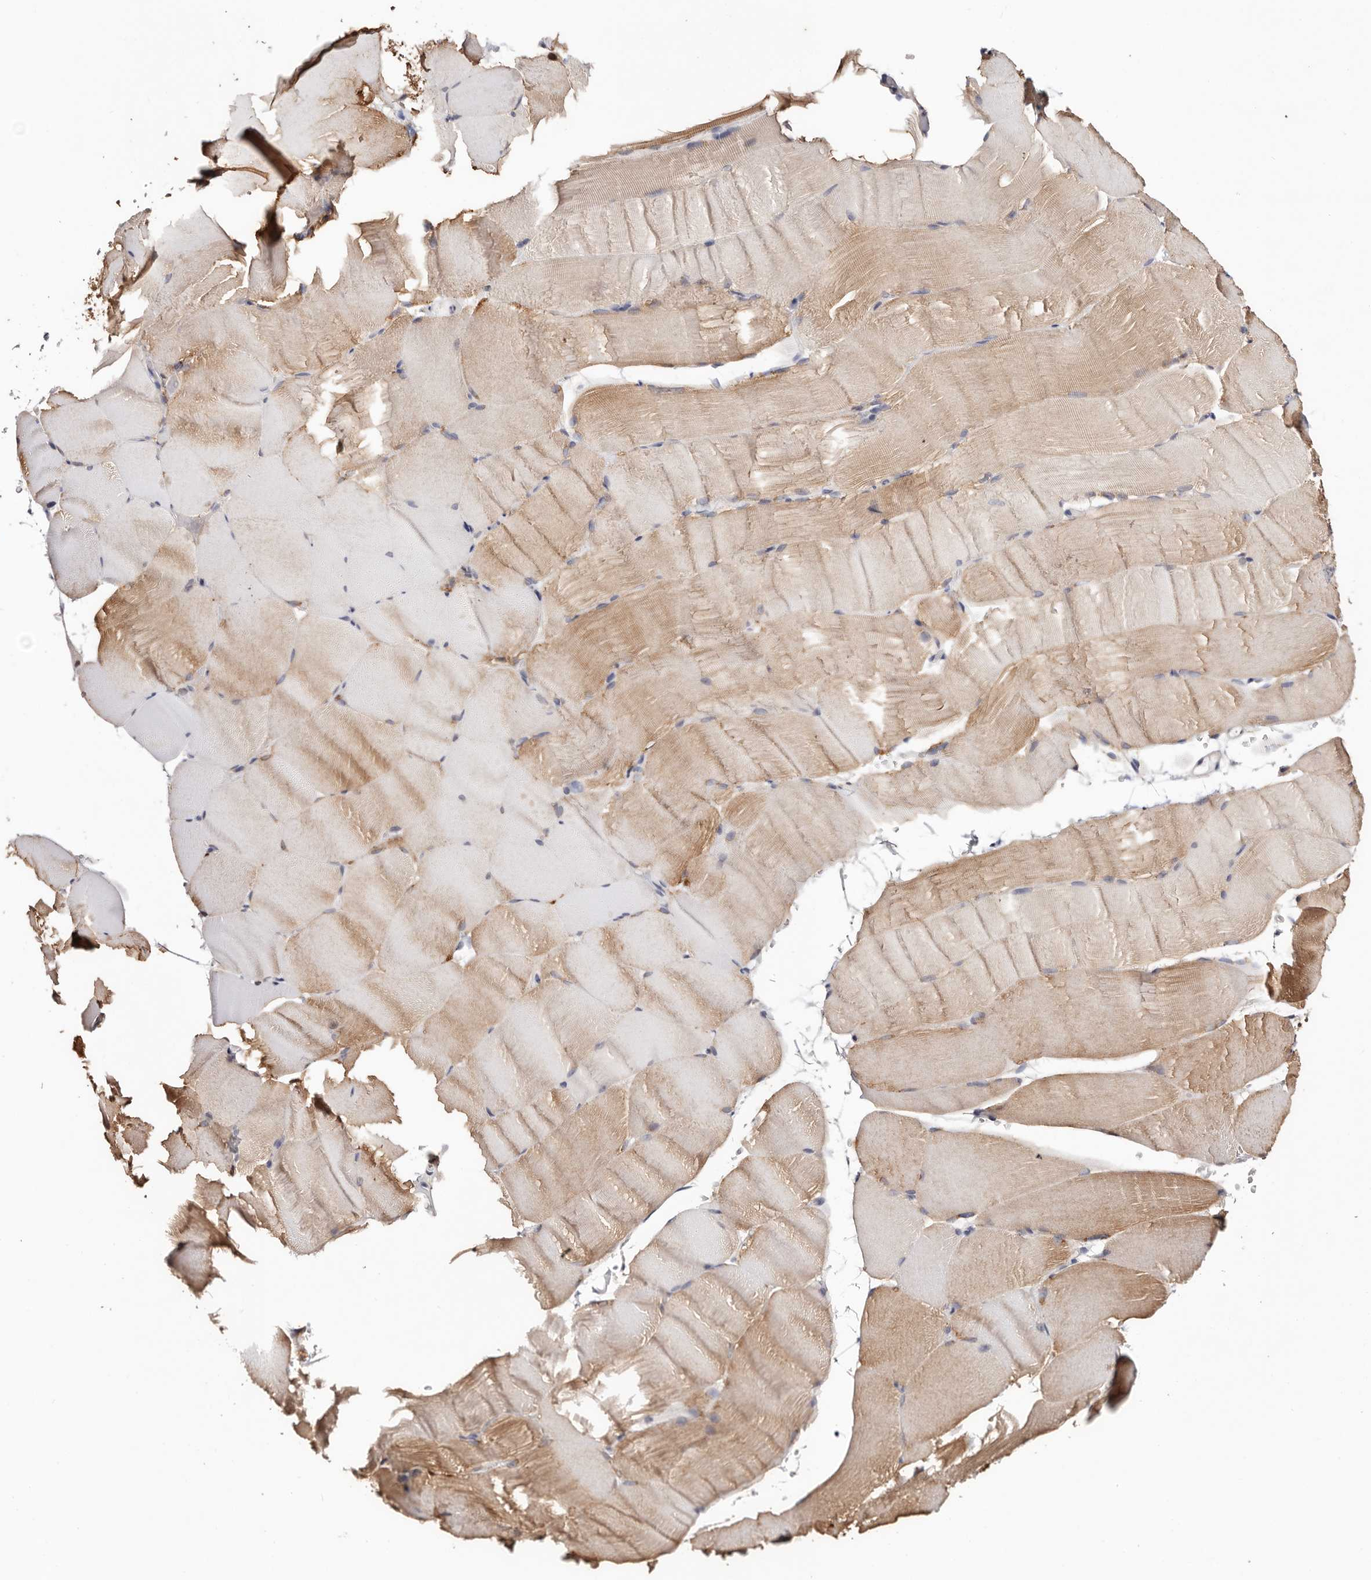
{"staining": {"intensity": "moderate", "quantity": "25%-75%", "location": "cytoplasmic/membranous"}, "tissue": "skeletal muscle", "cell_type": "Myocytes", "image_type": "normal", "snomed": [{"axis": "morphology", "description": "Normal tissue, NOS"}, {"axis": "topography", "description": "Skeletal muscle"}, {"axis": "topography", "description": "Parathyroid gland"}], "caption": "DAB immunohistochemical staining of unremarkable human skeletal muscle exhibits moderate cytoplasmic/membranous protein expression in about 25%-75% of myocytes.", "gene": "TYW3", "patient": {"sex": "female", "age": 37}}